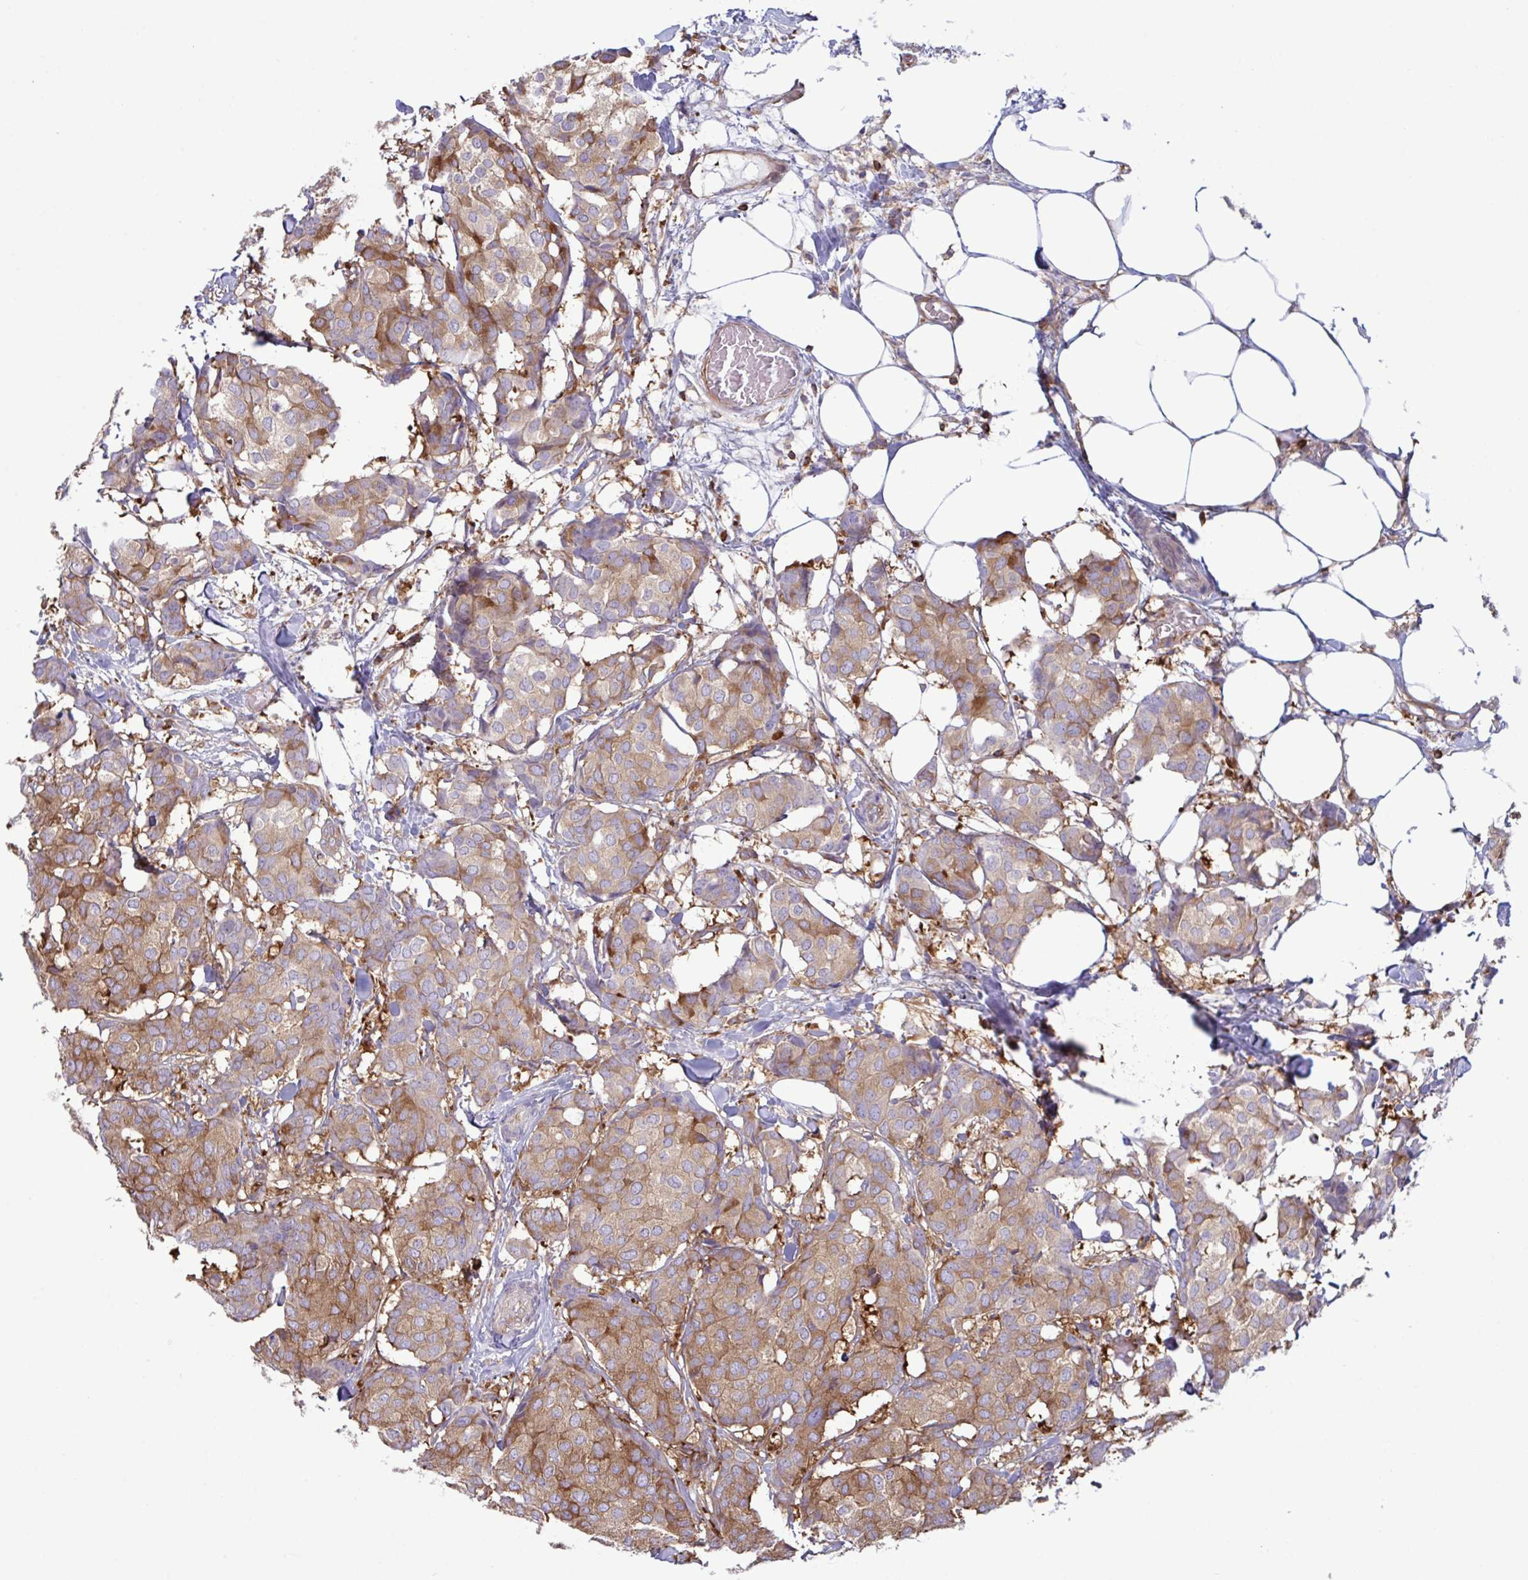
{"staining": {"intensity": "moderate", "quantity": "25%-75%", "location": "cytoplasmic/membranous"}, "tissue": "breast cancer", "cell_type": "Tumor cells", "image_type": "cancer", "snomed": [{"axis": "morphology", "description": "Duct carcinoma"}, {"axis": "topography", "description": "Breast"}], "caption": "Immunohistochemistry (IHC) (DAB (3,3'-diaminobenzidine)) staining of breast cancer shows moderate cytoplasmic/membranous protein positivity in approximately 25%-75% of tumor cells. The staining is performed using DAB brown chromogen to label protein expression. The nuclei are counter-stained blue using hematoxylin.", "gene": "TSC22D3", "patient": {"sex": "female", "age": 75}}